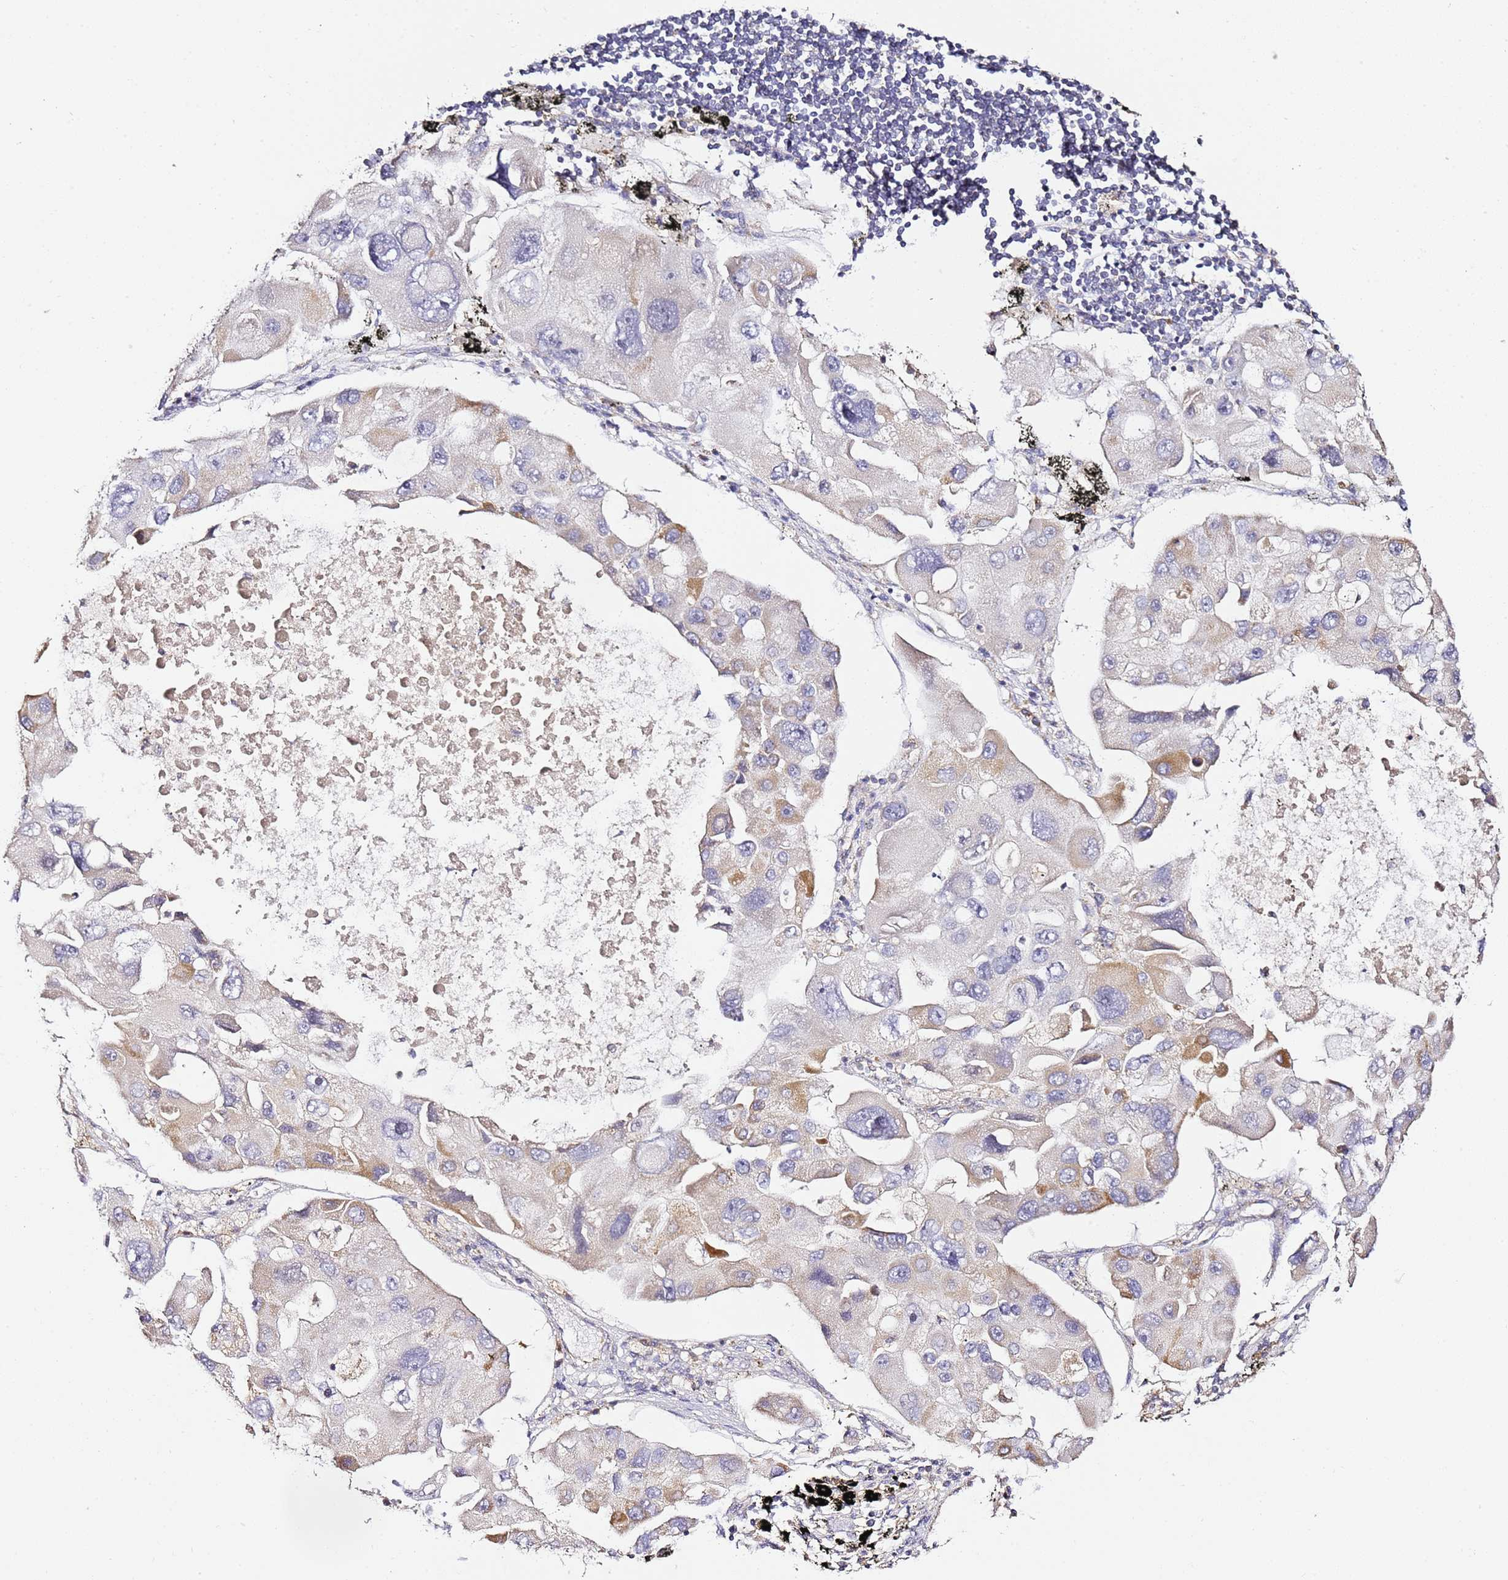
{"staining": {"intensity": "weak", "quantity": "<25%", "location": "cytoplasmic/membranous"}, "tissue": "lung cancer", "cell_type": "Tumor cells", "image_type": "cancer", "snomed": [{"axis": "morphology", "description": "Adenocarcinoma, NOS"}, {"axis": "topography", "description": "Lung"}], "caption": "Photomicrograph shows no significant protein staining in tumor cells of lung adenocarcinoma.", "gene": "OR2B11", "patient": {"sex": "female", "age": 54}}